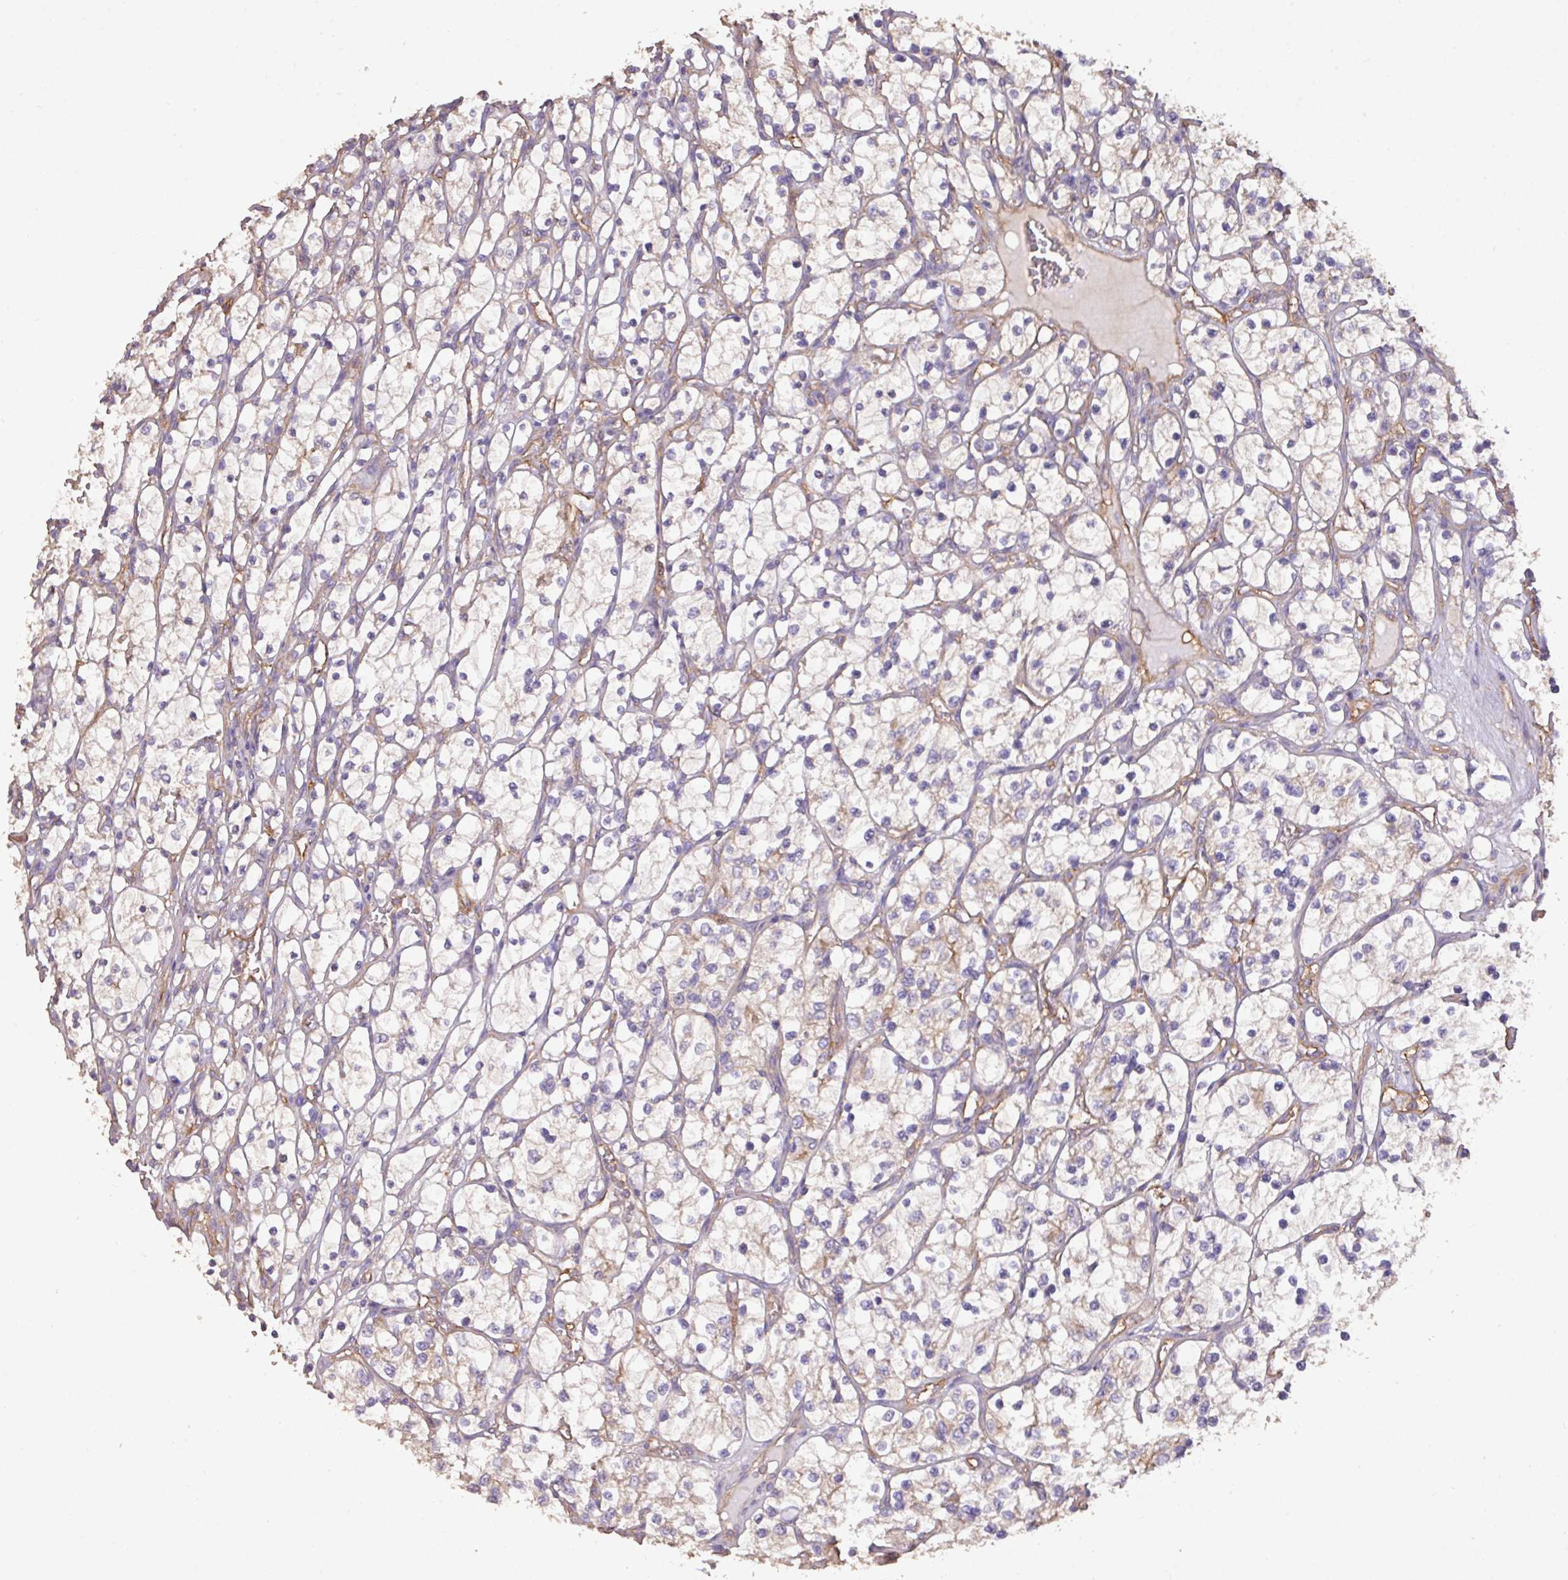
{"staining": {"intensity": "negative", "quantity": "none", "location": "none"}, "tissue": "renal cancer", "cell_type": "Tumor cells", "image_type": "cancer", "snomed": [{"axis": "morphology", "description": "Adenocarcinoma, NOS"}, {"axis": "topography", "description": "Kidney"}], "caption": "Image shows no significant protein staining in tumor cells of adenocarcinoma (renal). (DAB IHC, high magnification).", "gene": "CALML4", "patient": {"sex": "female", "age": 69}}